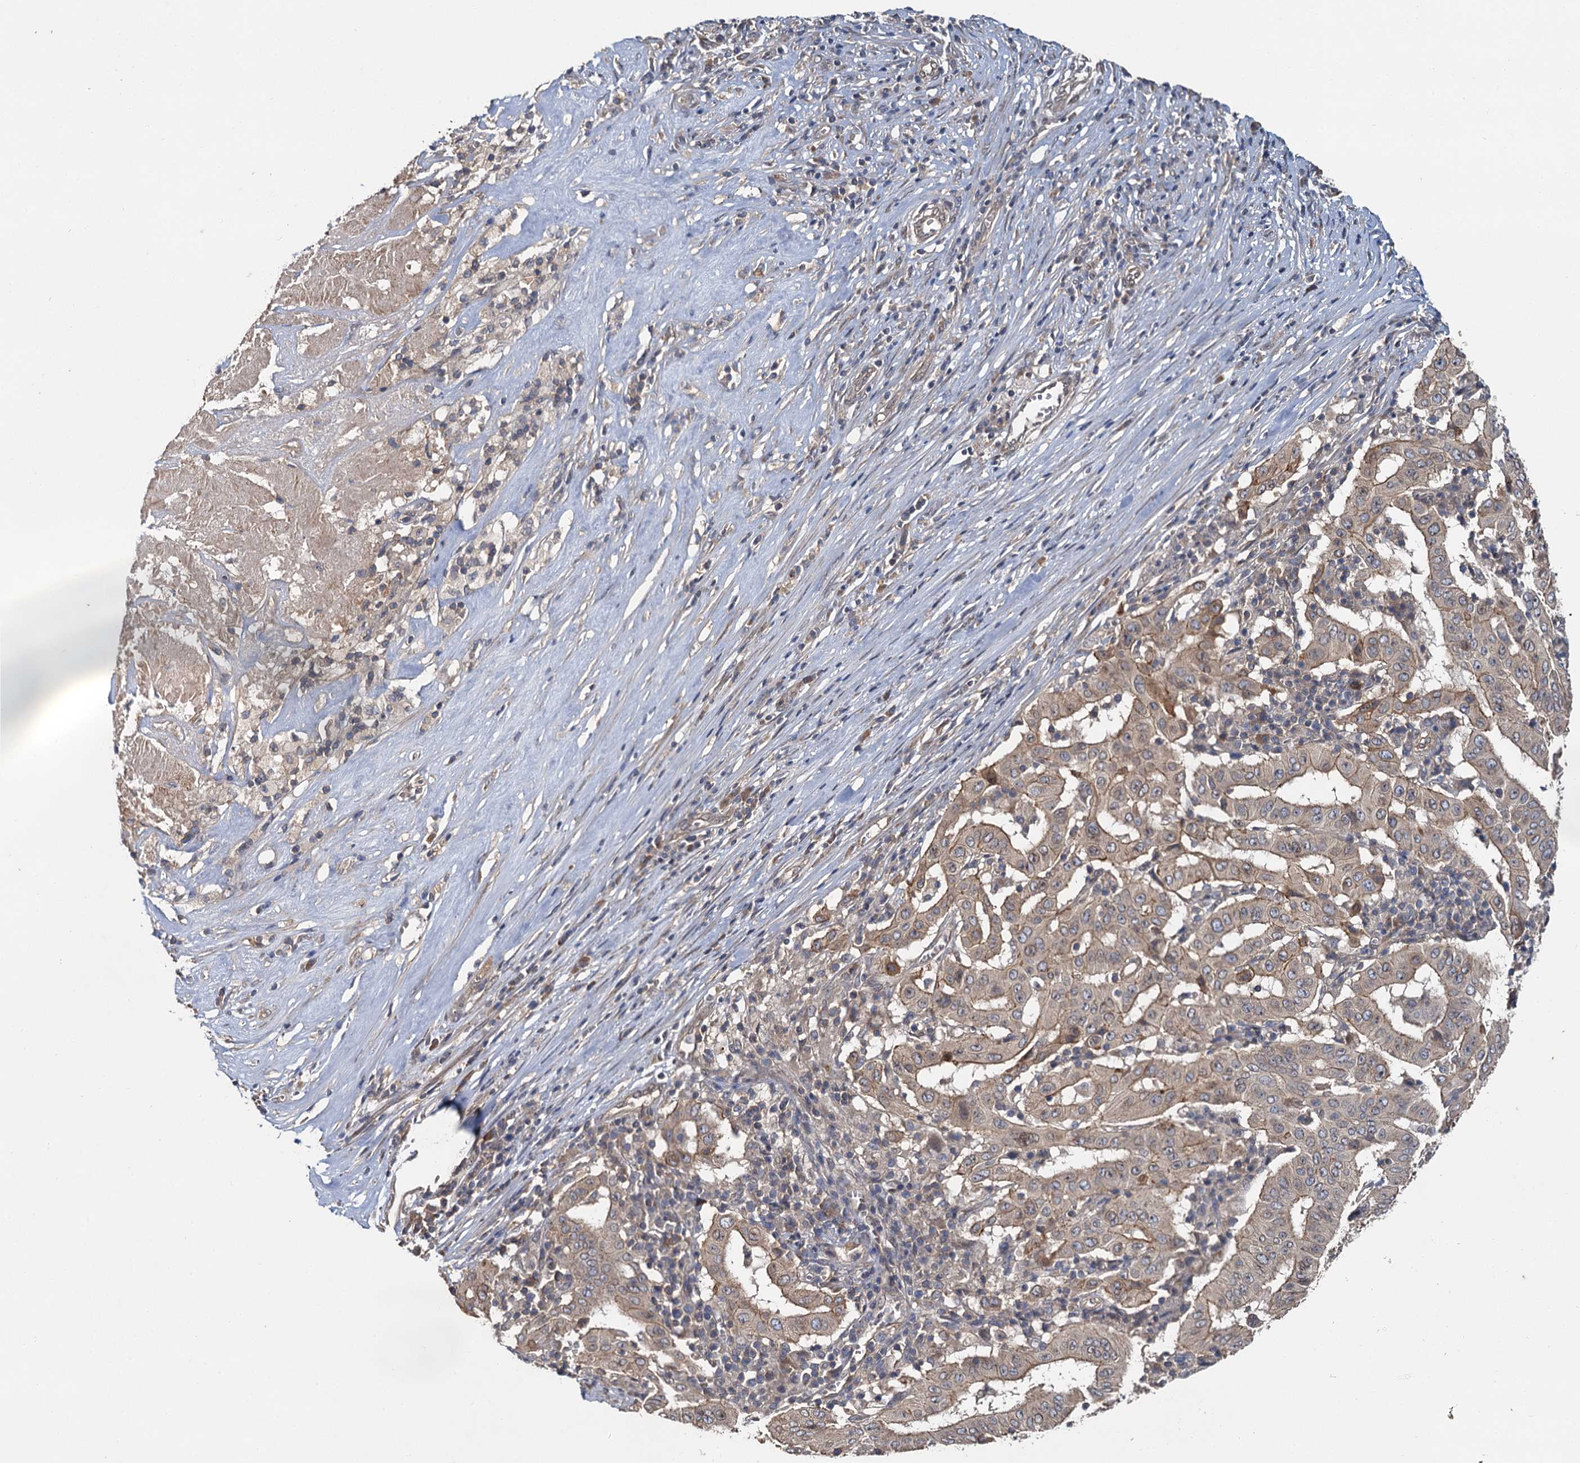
{"staining": {"intensity": "weak", "quantity": ">75%", "location": "cytoplasmic/membranous"}, "tissue": "pancreatic cancer", "cell_type": "Tumor cells", "image_type": "cancer", "snomed": [{"axis": "morphology", "description": "Adenocarcinoma, NOS"}, {"axis": "topography", "description": "Pancreas"}], "caption": "A photomicrograph showing weak cytoplasmic/membranous positivity in approximately >75% of tumor cells in pancreatic cancer, as visualized by brown immunohistochemical staining.", "gene": "ZNF324", "patient": {"sex": "male", "age": 63}}